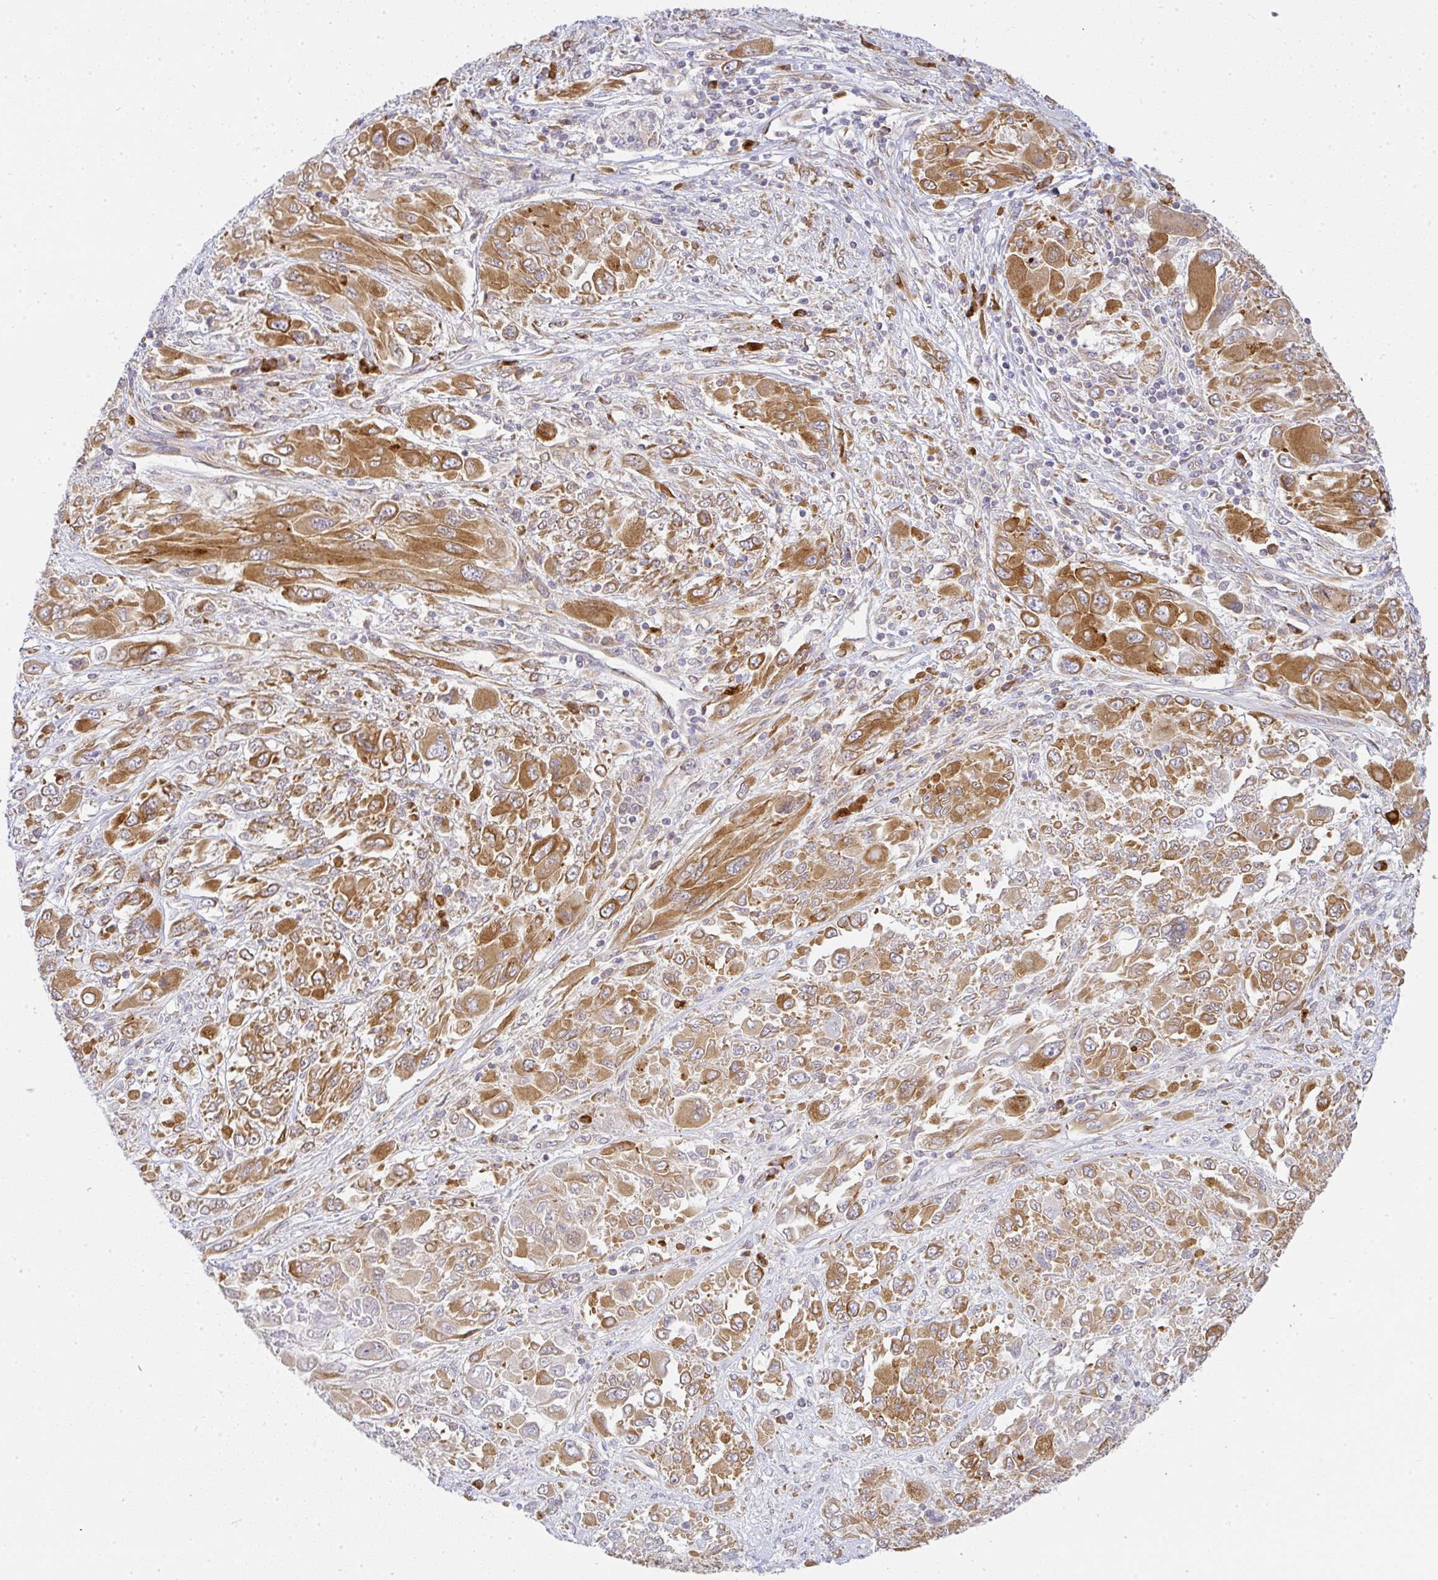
{"staining": {"intensity": "strong", "quantity": ">75%", "location": "cytoplasmic/membranous"}, "tissue": "melanoma", "cell_type": "Tumor cells", "image_type": "cancer", "snomed": [{"axis": "morphology", "description": "Malignant melanoma, NOS"}, {"axis": "topography", "description": "Skin"}], "caption": "Protein expression analysis of malignant melanoma shows strong cytoplasmic/membranous expression in about >75% of tumor cells.", "gene": "DERL2", "patient": {"sex": "female", "age": 91}}